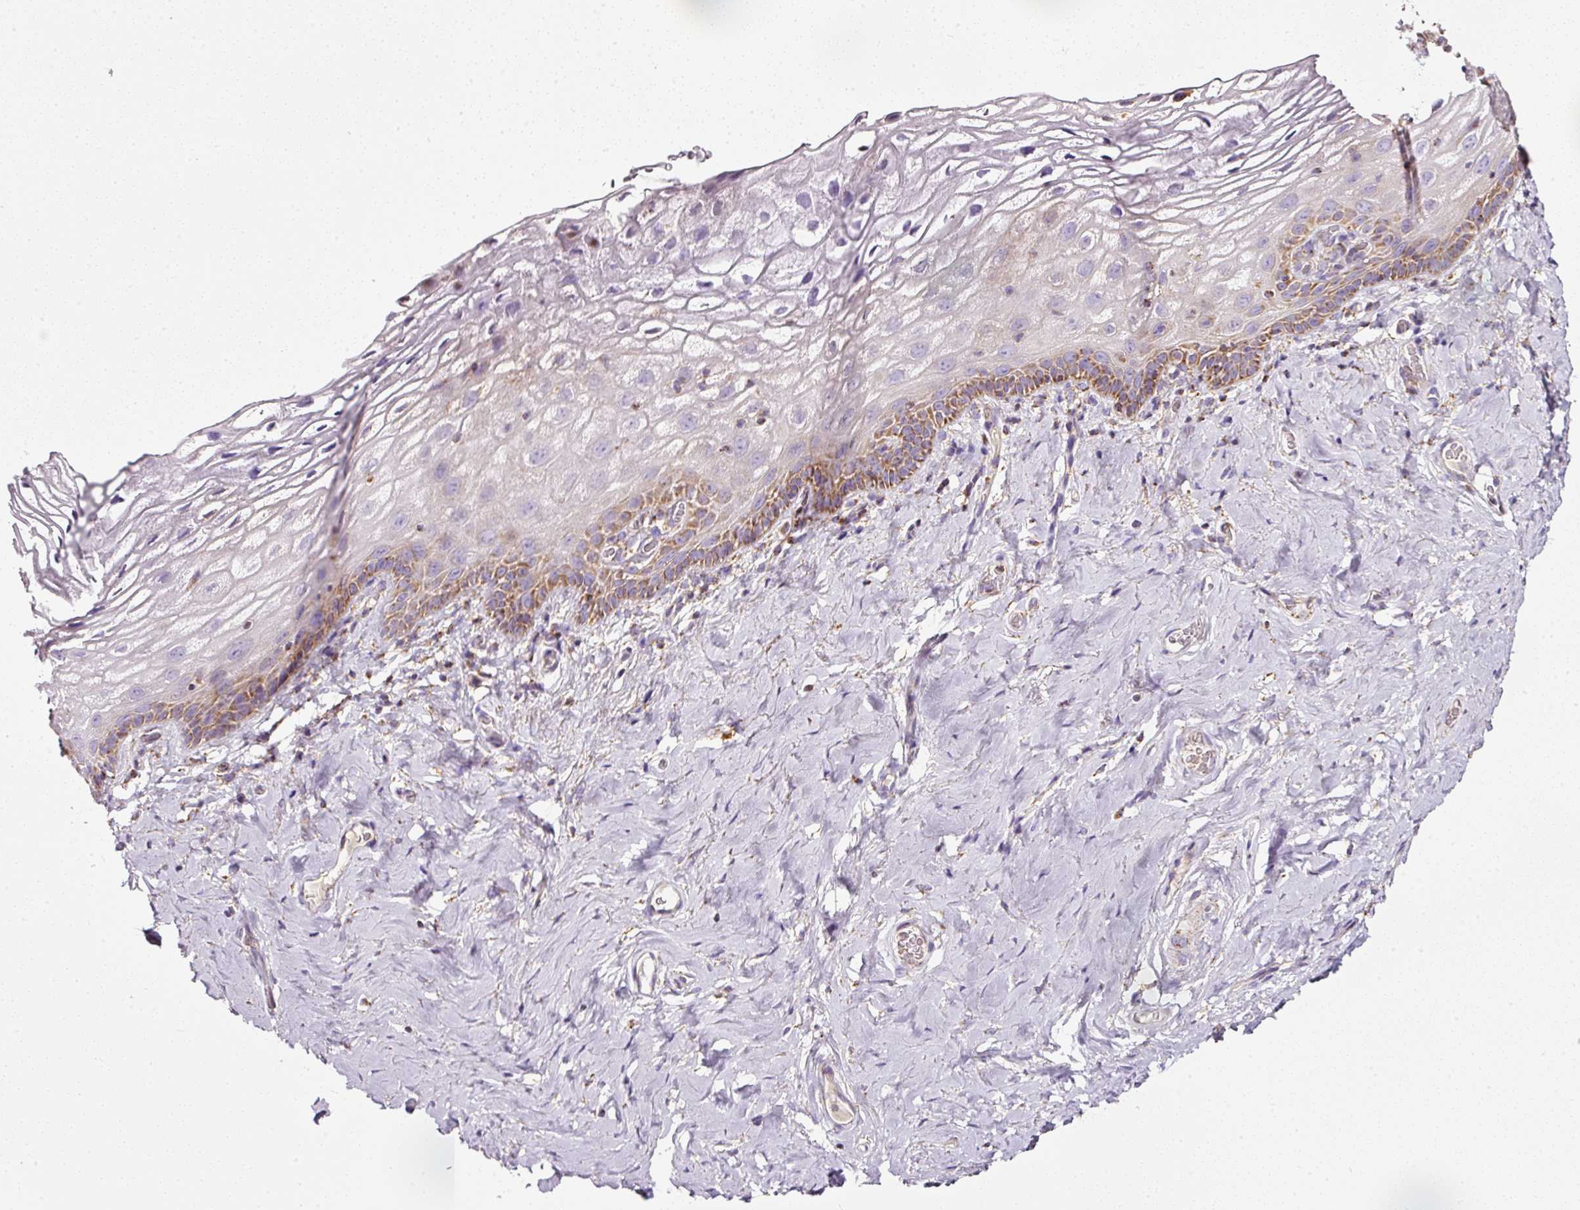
{"staining": {"intensity": "moderate", "quantity": "25%-75%", "location": "cytoplasmic/membranous"}, "tissue": "vagina", "cell_type": "Squamous epithelial cells", "image_type": "normal", "snomed": [{"axis": "morphology", "description": "Normal tissue, NOS"}, {"axis": "morphology", "description": "Adenocarcinoma, NOS"}, {"axis": "topography", "description": "Rectum"}, {"axis": "topography", "description": "Vagina"}, {"axis": "topography", "description": "Peripheral nerve tissue"}], "caption": "About 25%-75% of squamous epithelial cells in normal human vagina exhibit moderate cytoplasmic/membranous protein expression as visualized by brown immunohistochemical staining.", "gene": "SDHA", "patient": {"sex": "female", "age": 71}}